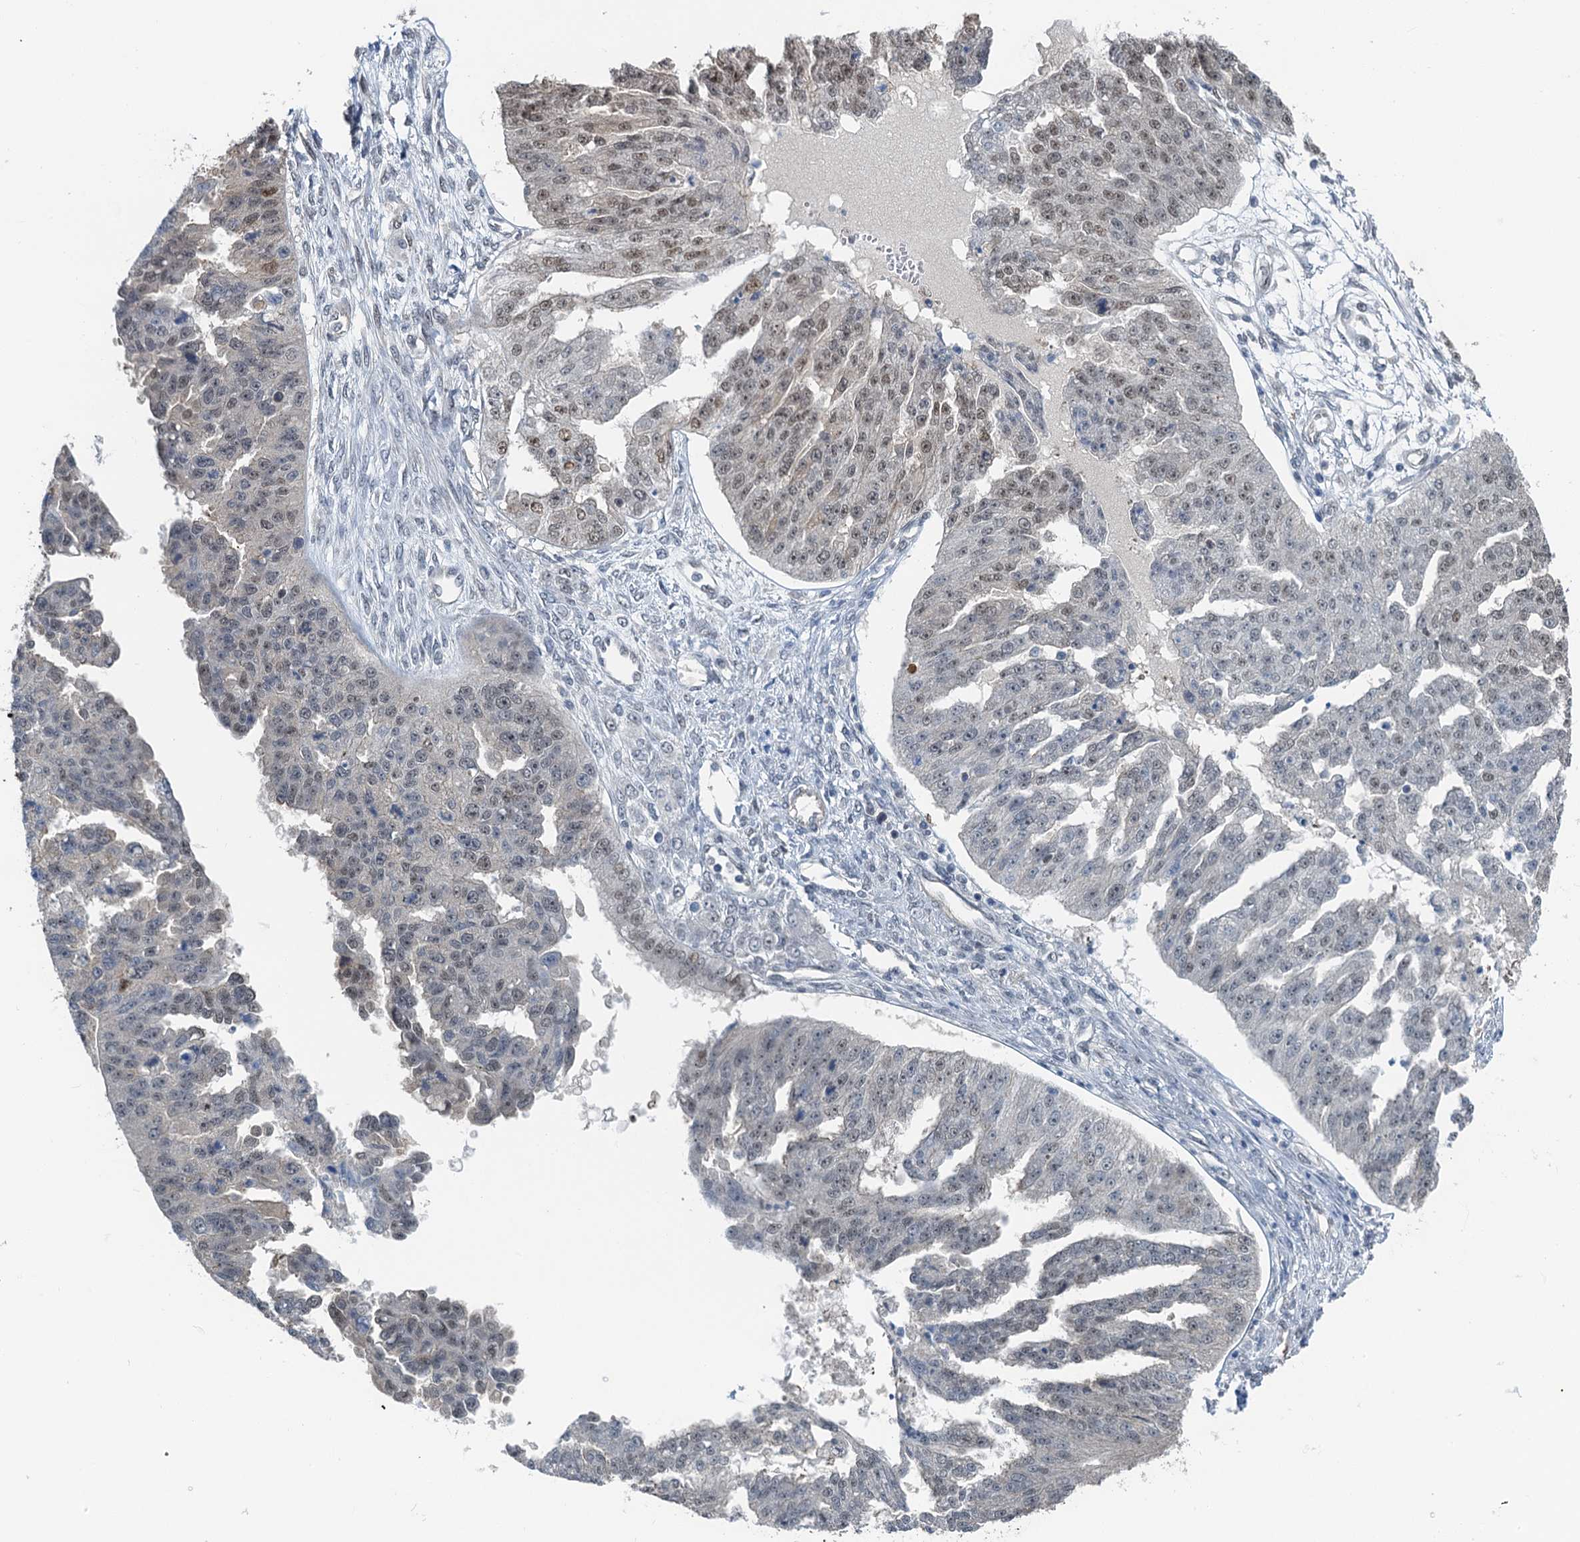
{"staining": {"intensity": "weak", "quantity": "25%-75%", "location": "nuclear"}, "tissue": "ovarian cancer", "cell_type": "Tumor cells", "image_type": "cancer", "snomed": [{"axis": "morphology", "description": "Cystadenocarcinoma, serous, NOS"}, {"axis": "topography", "description": "Ovary"}], "caption": "Protein analysis of ovarian cancer tissue displays weak nuclear positivity in about 25%-75% of tumor cells.", "gene": "CFDP1", "patient": {"sex": "female", "age": 58}}